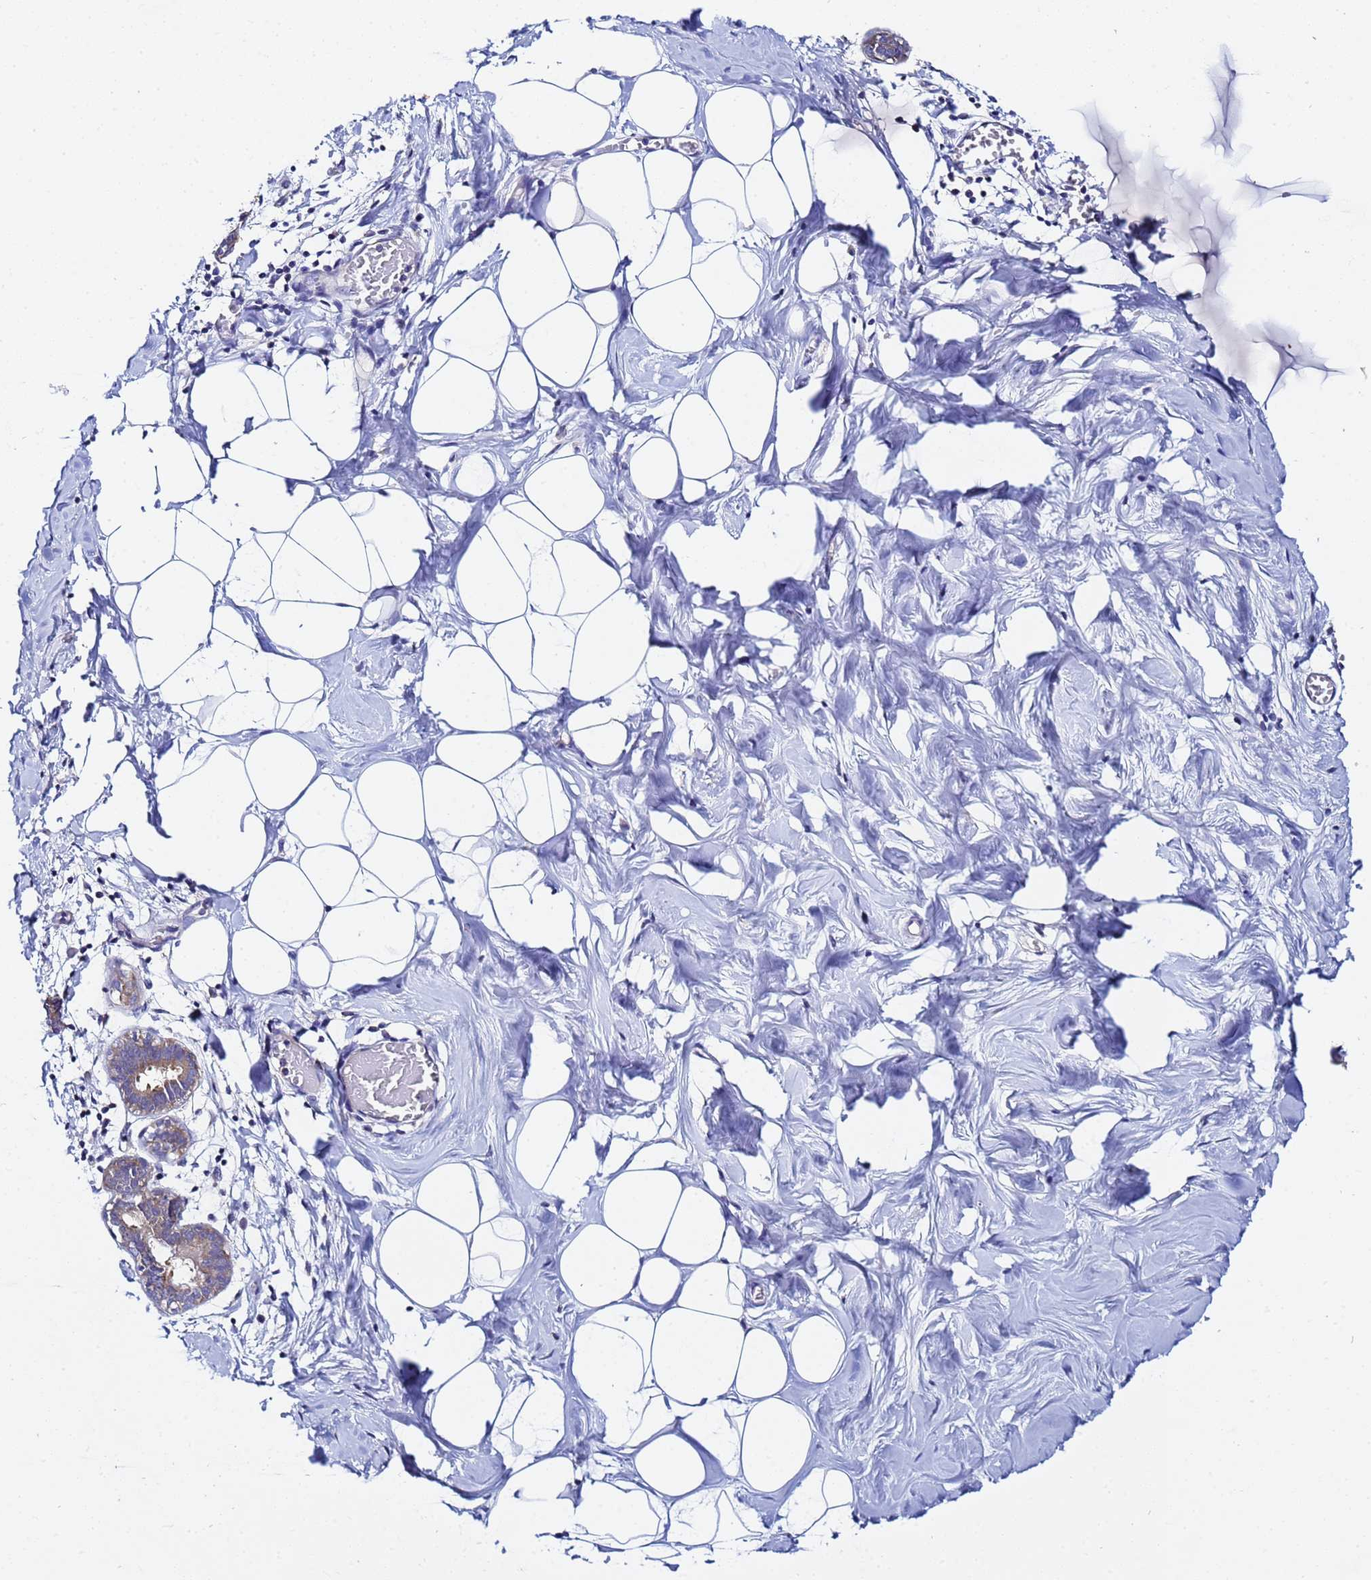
{"staining": {"intensity": "negative", "quantity": "none", "location": "none"}, "tissue": "breast", "cell_type": "Adipocytes", "image_type": "normal", "snomed": [{"axis": "morphology", "description": "Normal tissue, NOS"}, {"axis": "topography", "description": "Breast"}], "caption": "Immunohistochemical staining of unremarkable breast shows no significant expression in adipocytes.", "gene": "LENG1", "patient": {"sex": "female", "age": 27}}